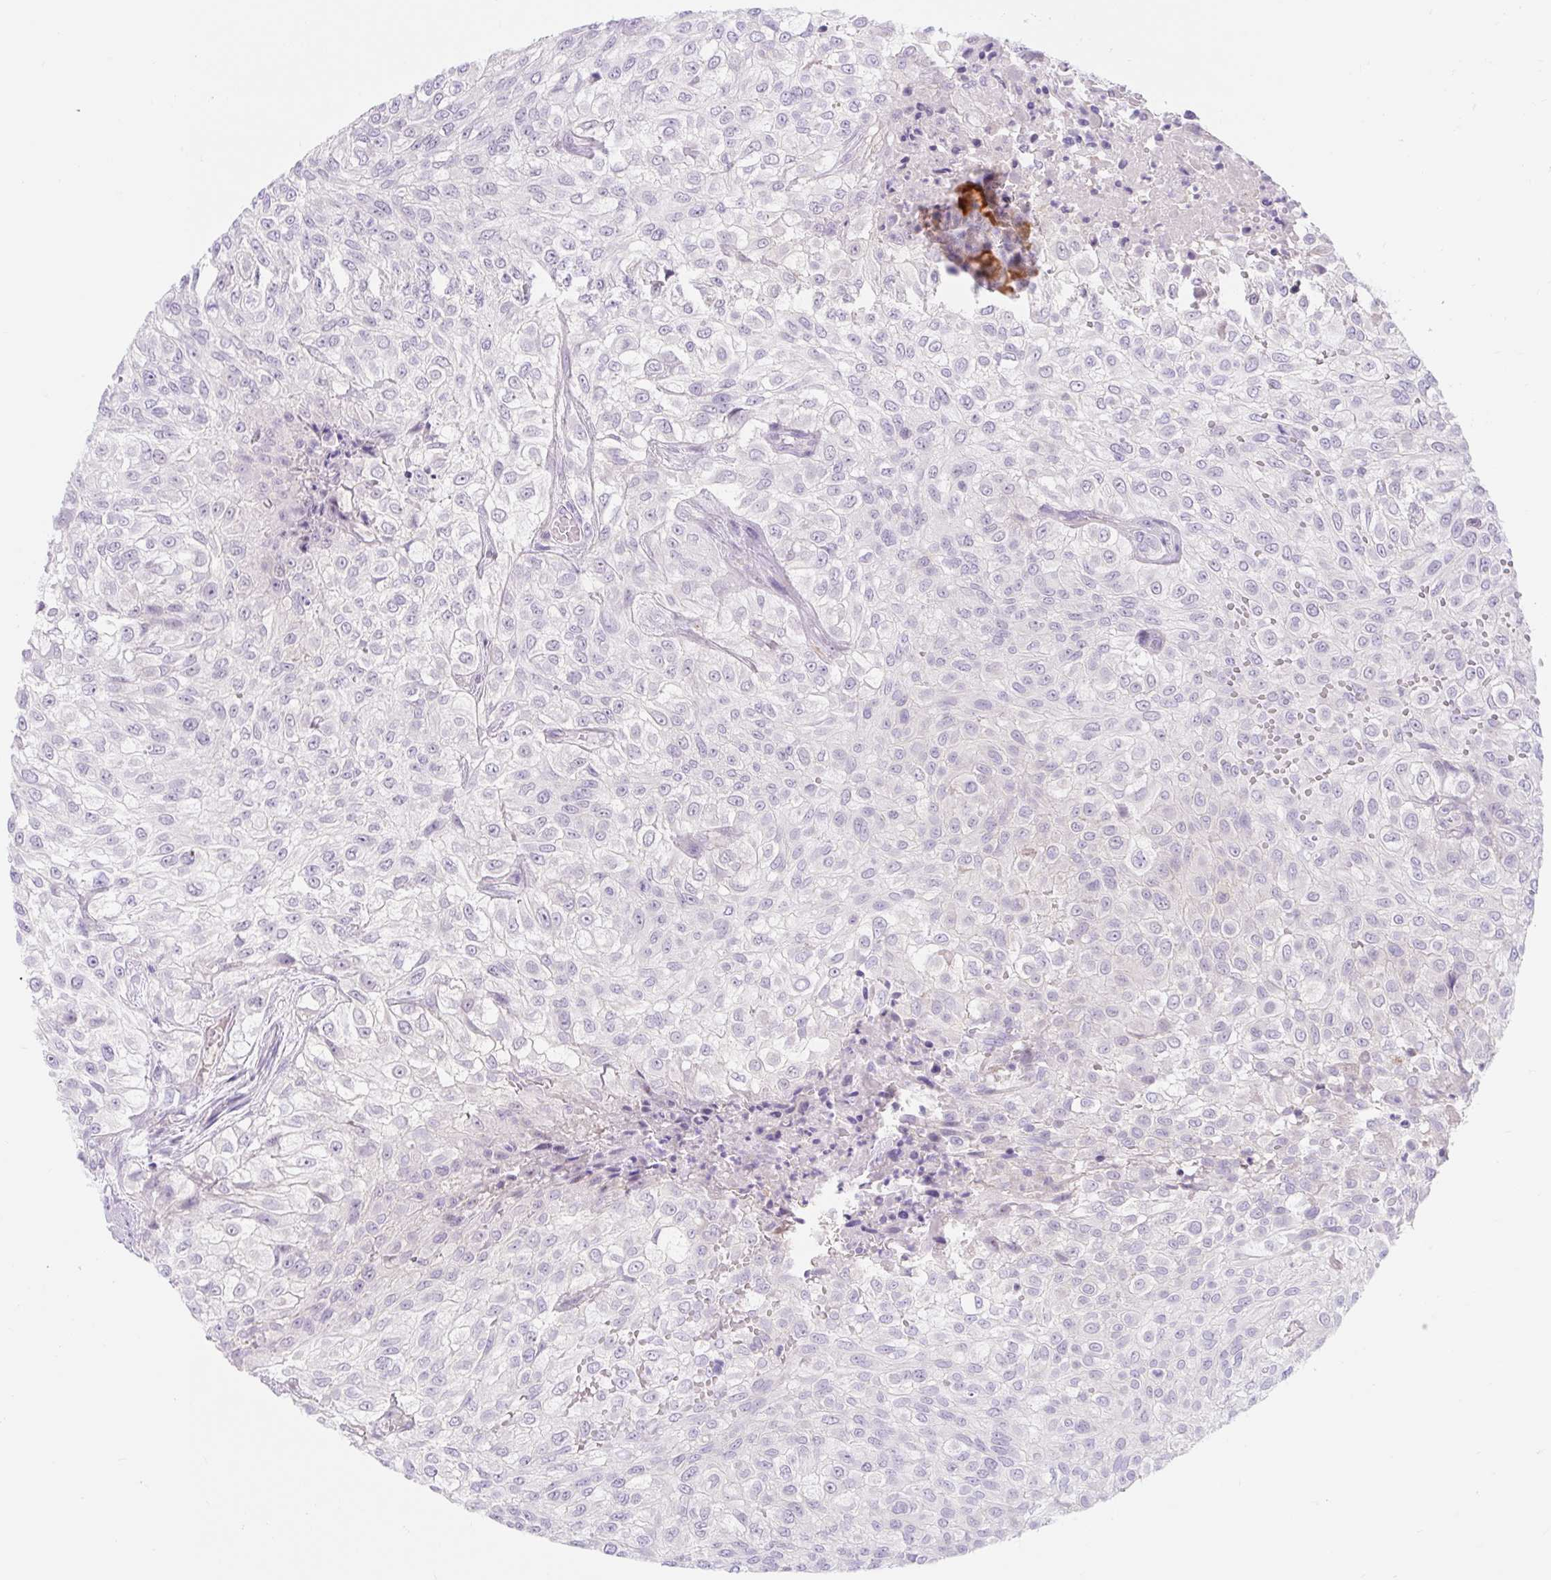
{"staining": {"intensity": "negative", "quantity": "none", "location": "none"}, "tissue": "urothelial cancer", "cell_type": "Tumor cells", "image_type": "cancer", "snomed": [{"axis": "morphology", "description": "Urothelial carcinoma, High grade"}, {"axis": "topography", "description": "Urinary bladder"}], "caption": "High magnification brightfield microscopy of urothelial cancer stained with DAB (3,3'-diaminobenzidine) (brown) and counterstained with hematoxylin (blue): tumor cells show no significant positivity.", "gene": "SLC28A1", "patient": {"sex": "male", "age": 56}}